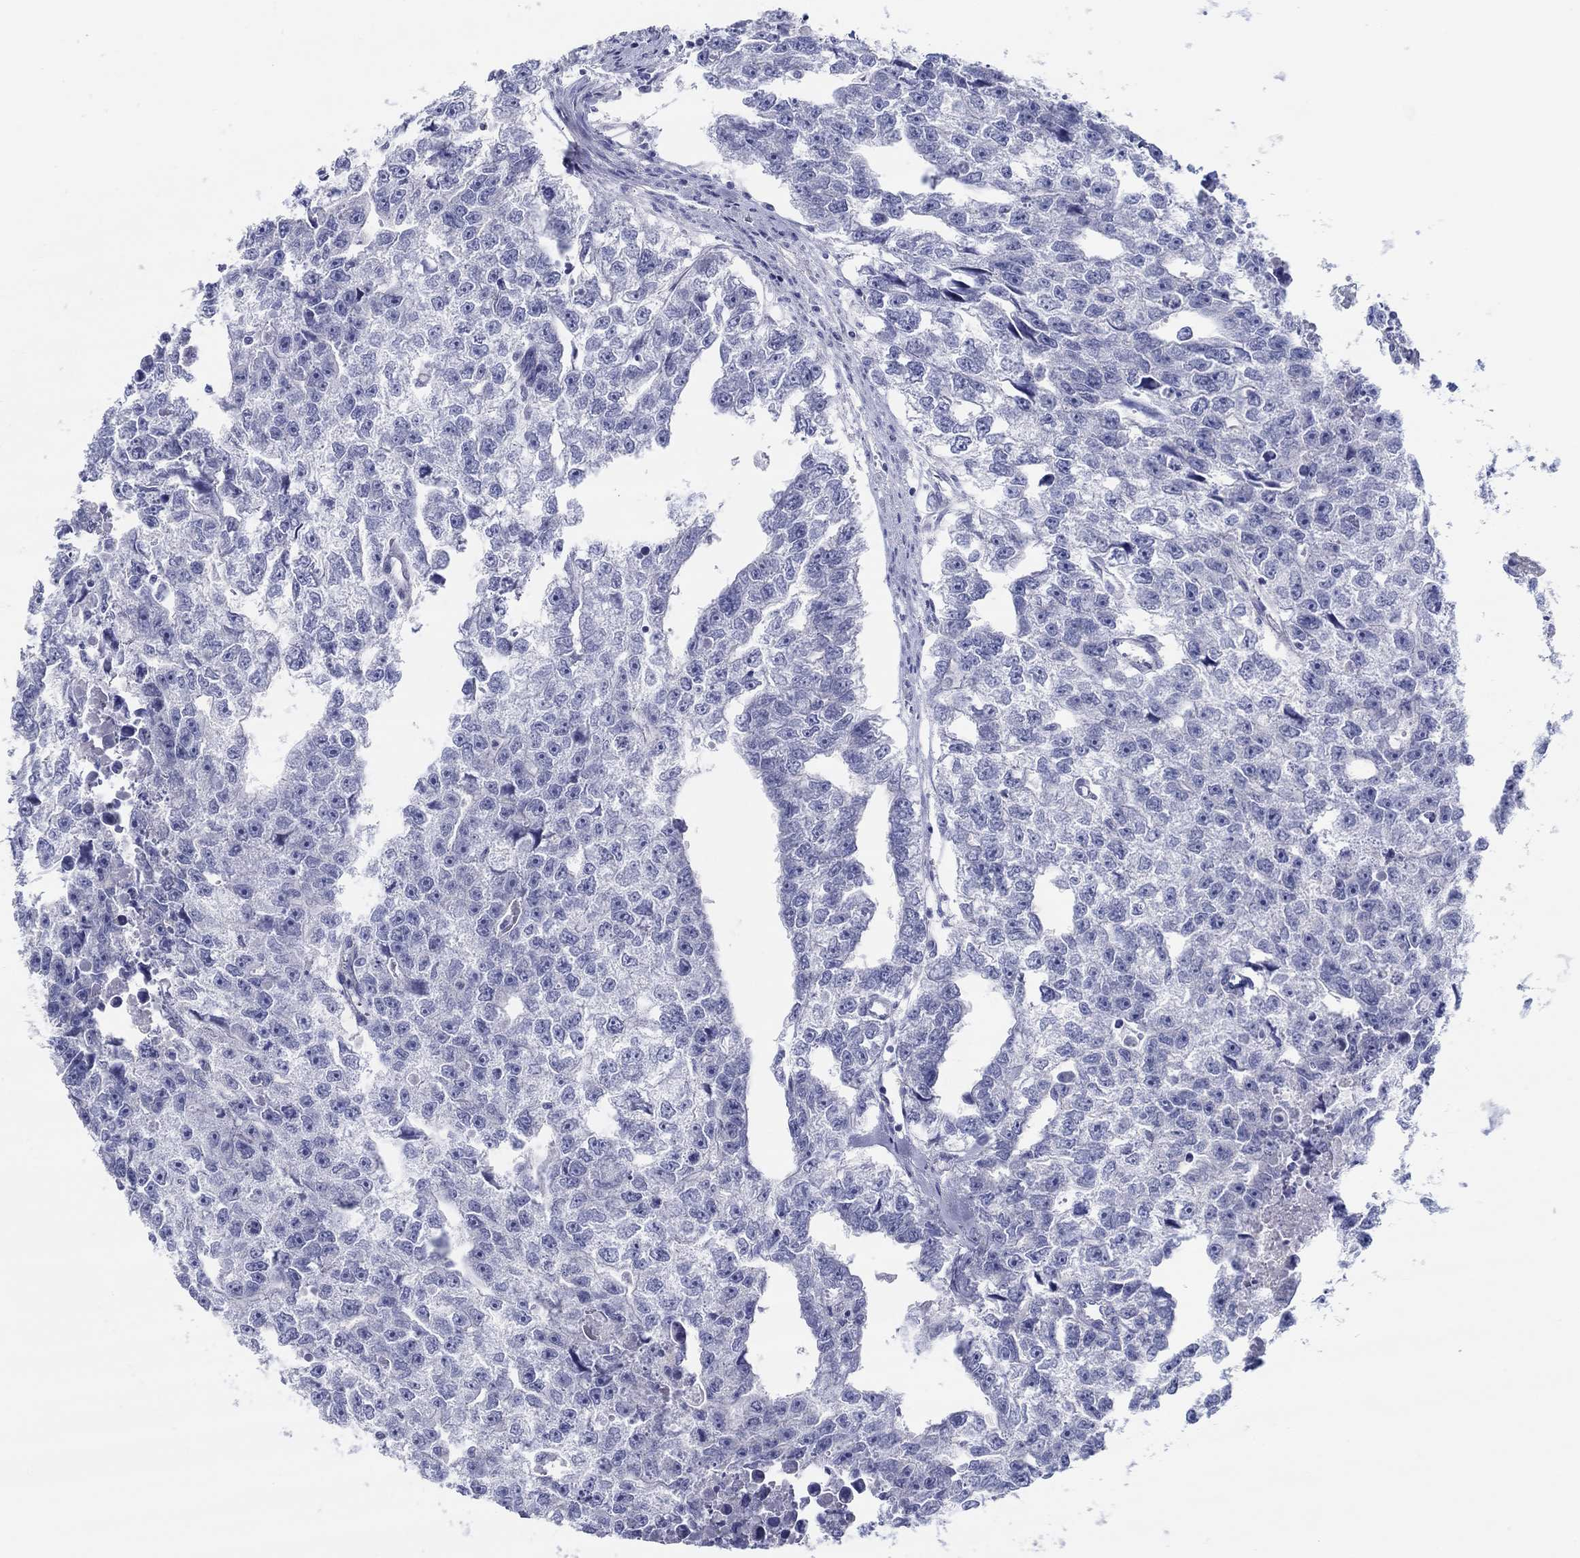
{"staining": {"intensity": "negative", "quantity": "none", "location": "none"}, "tissue": "testis cancer", "cell_type": "Tumor cells", "image_type": "cancer", "snomed": [{"axis": "morphology", "description": "Carcinoma, Embryonal, NOS"}, {"axis": "morphology", "description": "Teratoma, malignant, NOS"}, {"axis": "topography", "description": "Testis"}], "caption": "DAB (3,3'-diaminobenzidine) immunohistochemical staining of human testis embryonal carcinoma displays no significant expression in tumor cells.", "gene": "HAPLN4", "patient": {"sex": "male", "age": 44}}